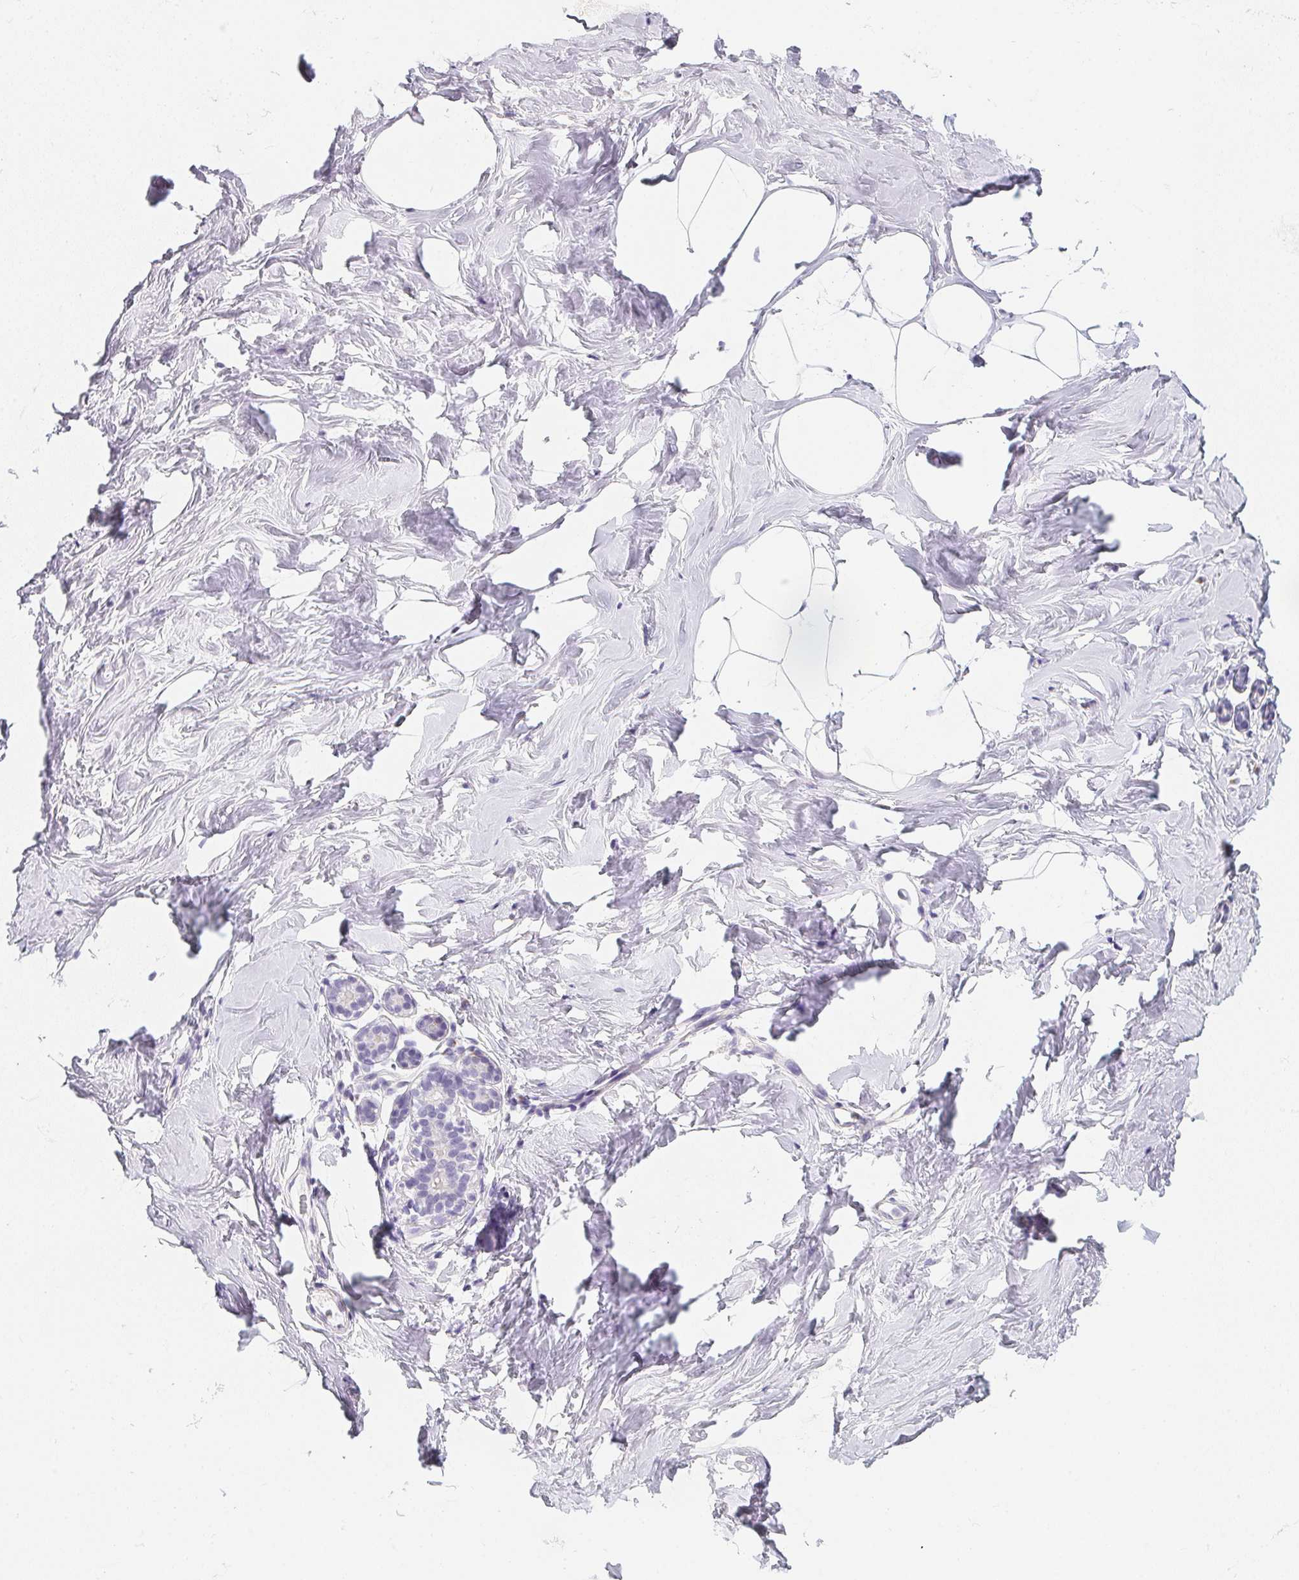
{"staining": {"intensity": "negative", "quantity": "none", "location": "none"}, "tissue": "breast", "cell_type": "Adipocytes", "image_type": "normal", "snomed": [{"axis": "morphology", "description": "Normal tissue, NOS"}, {"axis": "topography", "description": "Breast"}], "caption": "The histopathology image reveals no staining of adipocytes in benign breast. (Immunohistochemistry, brightfield microscopy, high magnification).", "gene": "MAP1A", "patient": {"sex": "female", "age": 32}}